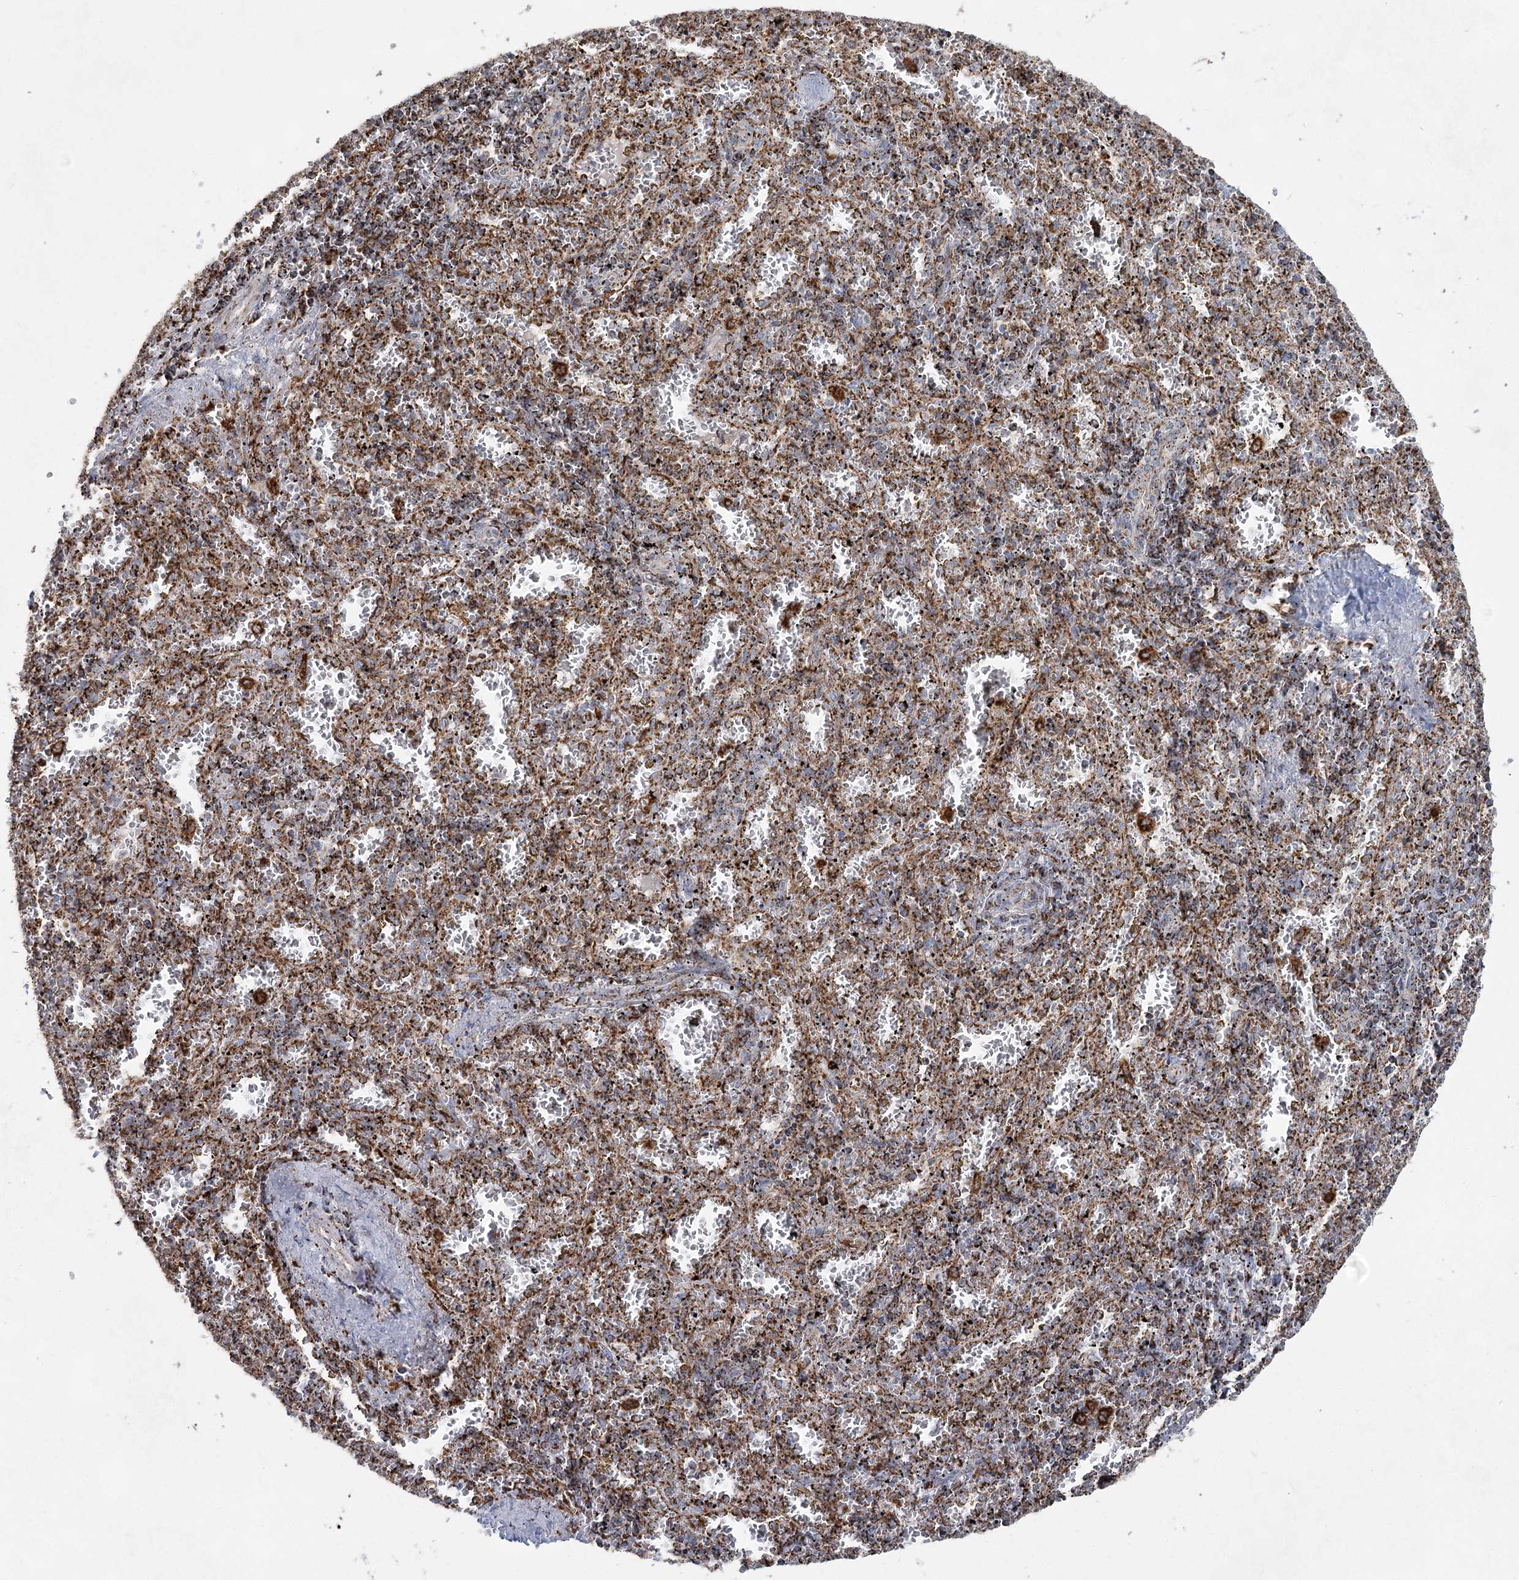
{"staining": {"intensity": "strong", "quantity": "25%-75%", "location": "cytoplasmic/membranous"}, "tissue": "spleen", "cell_type": "Cells in red pulp", "image_type": "normal", "snomed": [{"axis": "morphology", "description": "Normal tissue, NOS"}, {"axis": "topography", "description": "Spleen"}], "caption": "Strong cytoplasmic/membranous expression is identified in approximately 25%-75% of cells in red pulp in benign spleen.", "gene": "CWF19L1", "patient": {"sex": "male", "age": 11}}